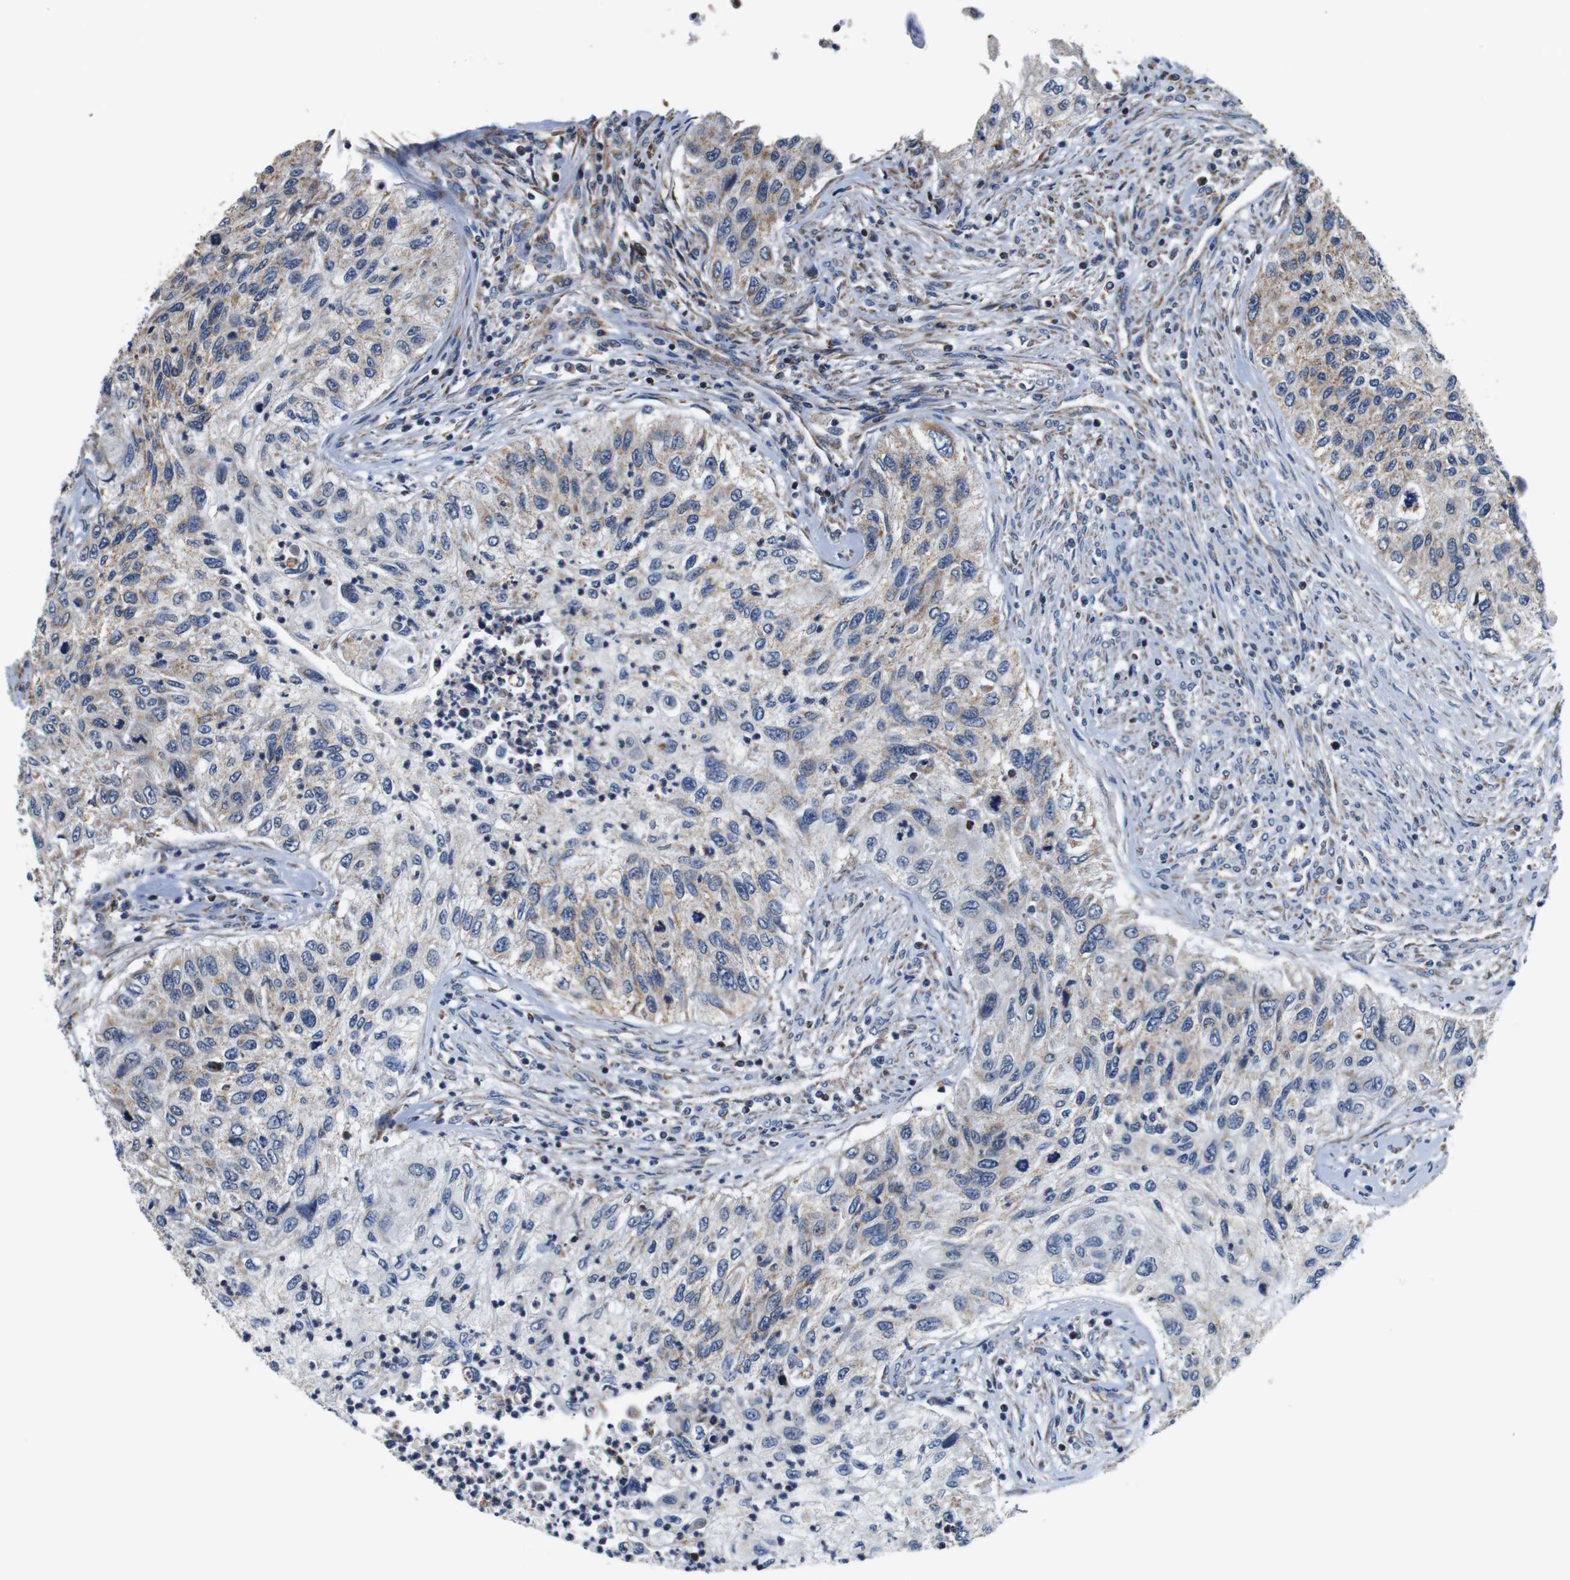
{"staining": {"intensity": "weak", "quantity": "25%-75%", "location": "cytoplasmic/membranous"}, "tissue": "urothelial cancer", "cell_type": "Tumor cells", "image_type": "cancer", "snomed": [{"axis": "morphology", "description": "Urothelial carcinoma, High grade"}, {"axis": "topography", "description": "Urinary bladder"}], "caption": "A brown stain highlights weak cytoplasmic/membranous staining of a protein in urothelial carcinoma (high-grade) tumor cells. (IHC, brightfield microscopy, high magnification).", "gene": "LRP4", "patient": {"sex": "female", "age": 60}}